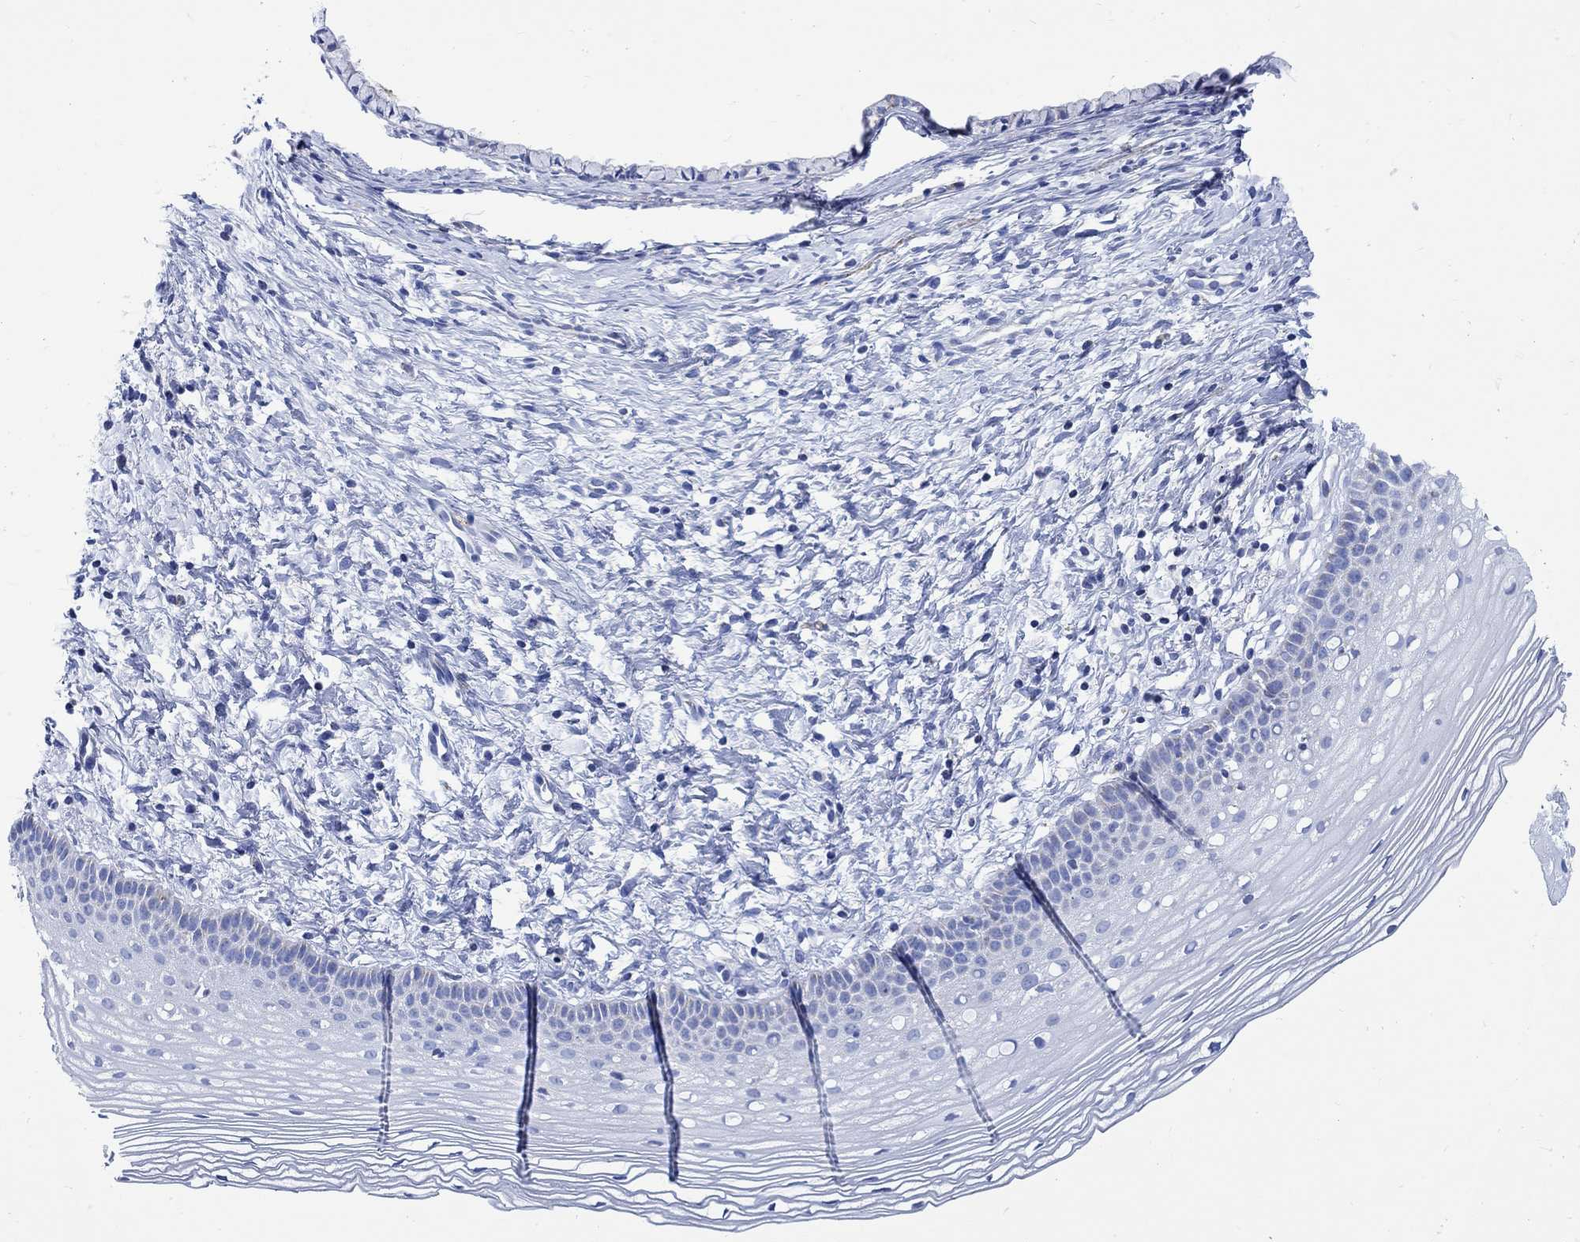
{"staining": {"intensity": "negative", "quantity": "none", "location": "none"}, "tissue": "cervix", "cell_type": "Glandular cells", "image_type": "normal", "snomed": [{"axis": "morphology", "description": "Normal tissue, NOS"}, {"axis": "topography", "description": "Cervix"}], "caption": "Immunohistochemistry of normal human cervix displays no expression in glandular cells.", "gene": "CPLX1", "patient": {"sex": "female", "age": 39}}